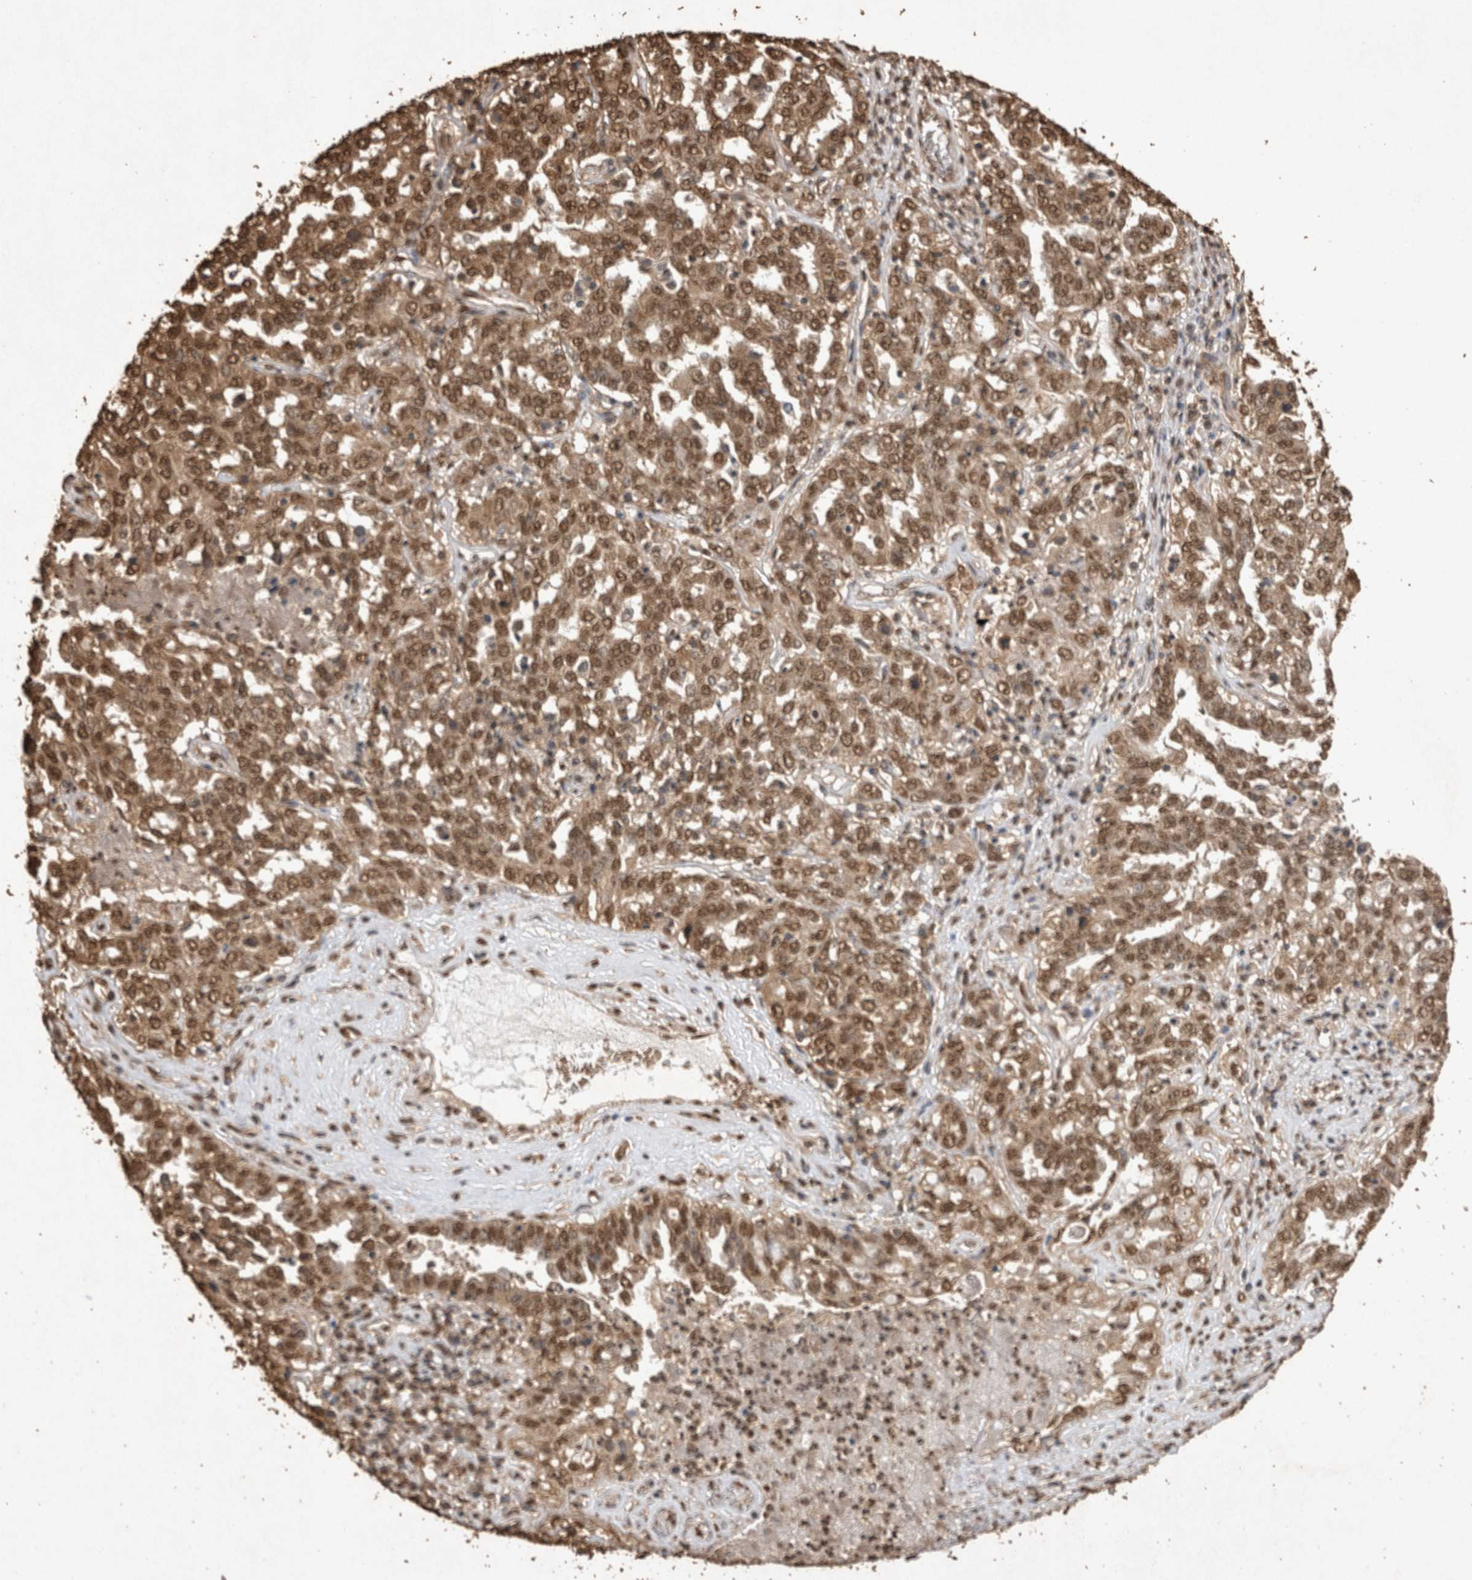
{"staining": {"intensity": "moderate", "quantity": ">75%", "location": "cytoplasmic/membranous,nuclear"}, "tissue": "ovarian cancer", "cell_type": "Tumor cells", "image_type": "cancer", "snomed": [{"axis": "morphology", "description": "Carcinoma, endometroid"}, {"axis": "topography", "description": "Ovary"}], "caption": "Immunohistochemical staining of human endometroid carcinoma (ovarian) demonstrates medium levels of moderate cytoplasmic/membranous and nuclear expression in approximately >75% of tumor cells.", "gene": "OAS2", "patient": {"sex": "female", "age": 62}}